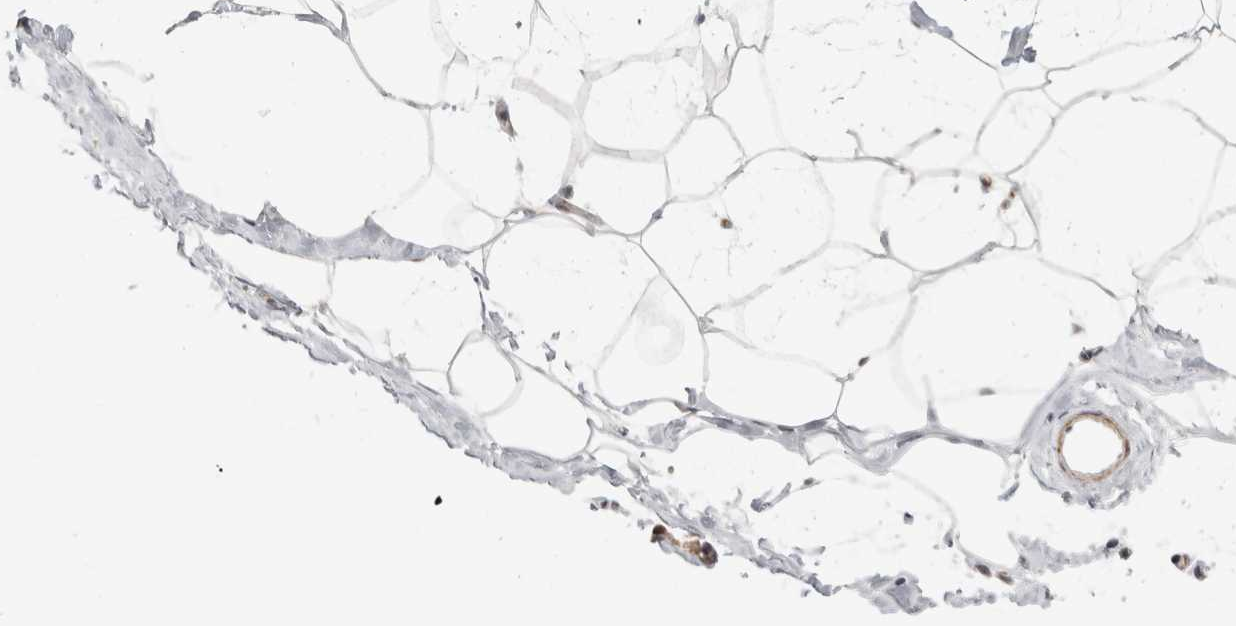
{"staining": {"intensity": "moderate", "quantity": "25%-75%", "location": "cytoplasmic/membranous"}, "tissue": "adipose tissue", "cell_type": "Adipocytes", "image_type": "normal", "snomed": [{"axis": "morphology", "description": "Normal tissue, NOS"}, {"axis": "morphology", "description": "Fibrosis, NOS"}, {"axis": "topography", "description": "Breast"}, {"axis": "topography", "description": "Adipose tissue"}], "caption": "The immunohistochemical stain highlights moderate cytoplasmic/membranous staining in adipocytes of normal adipose tissue.", "gene": "ZNF318", "patient": {"sex": "female", "age": 39}}